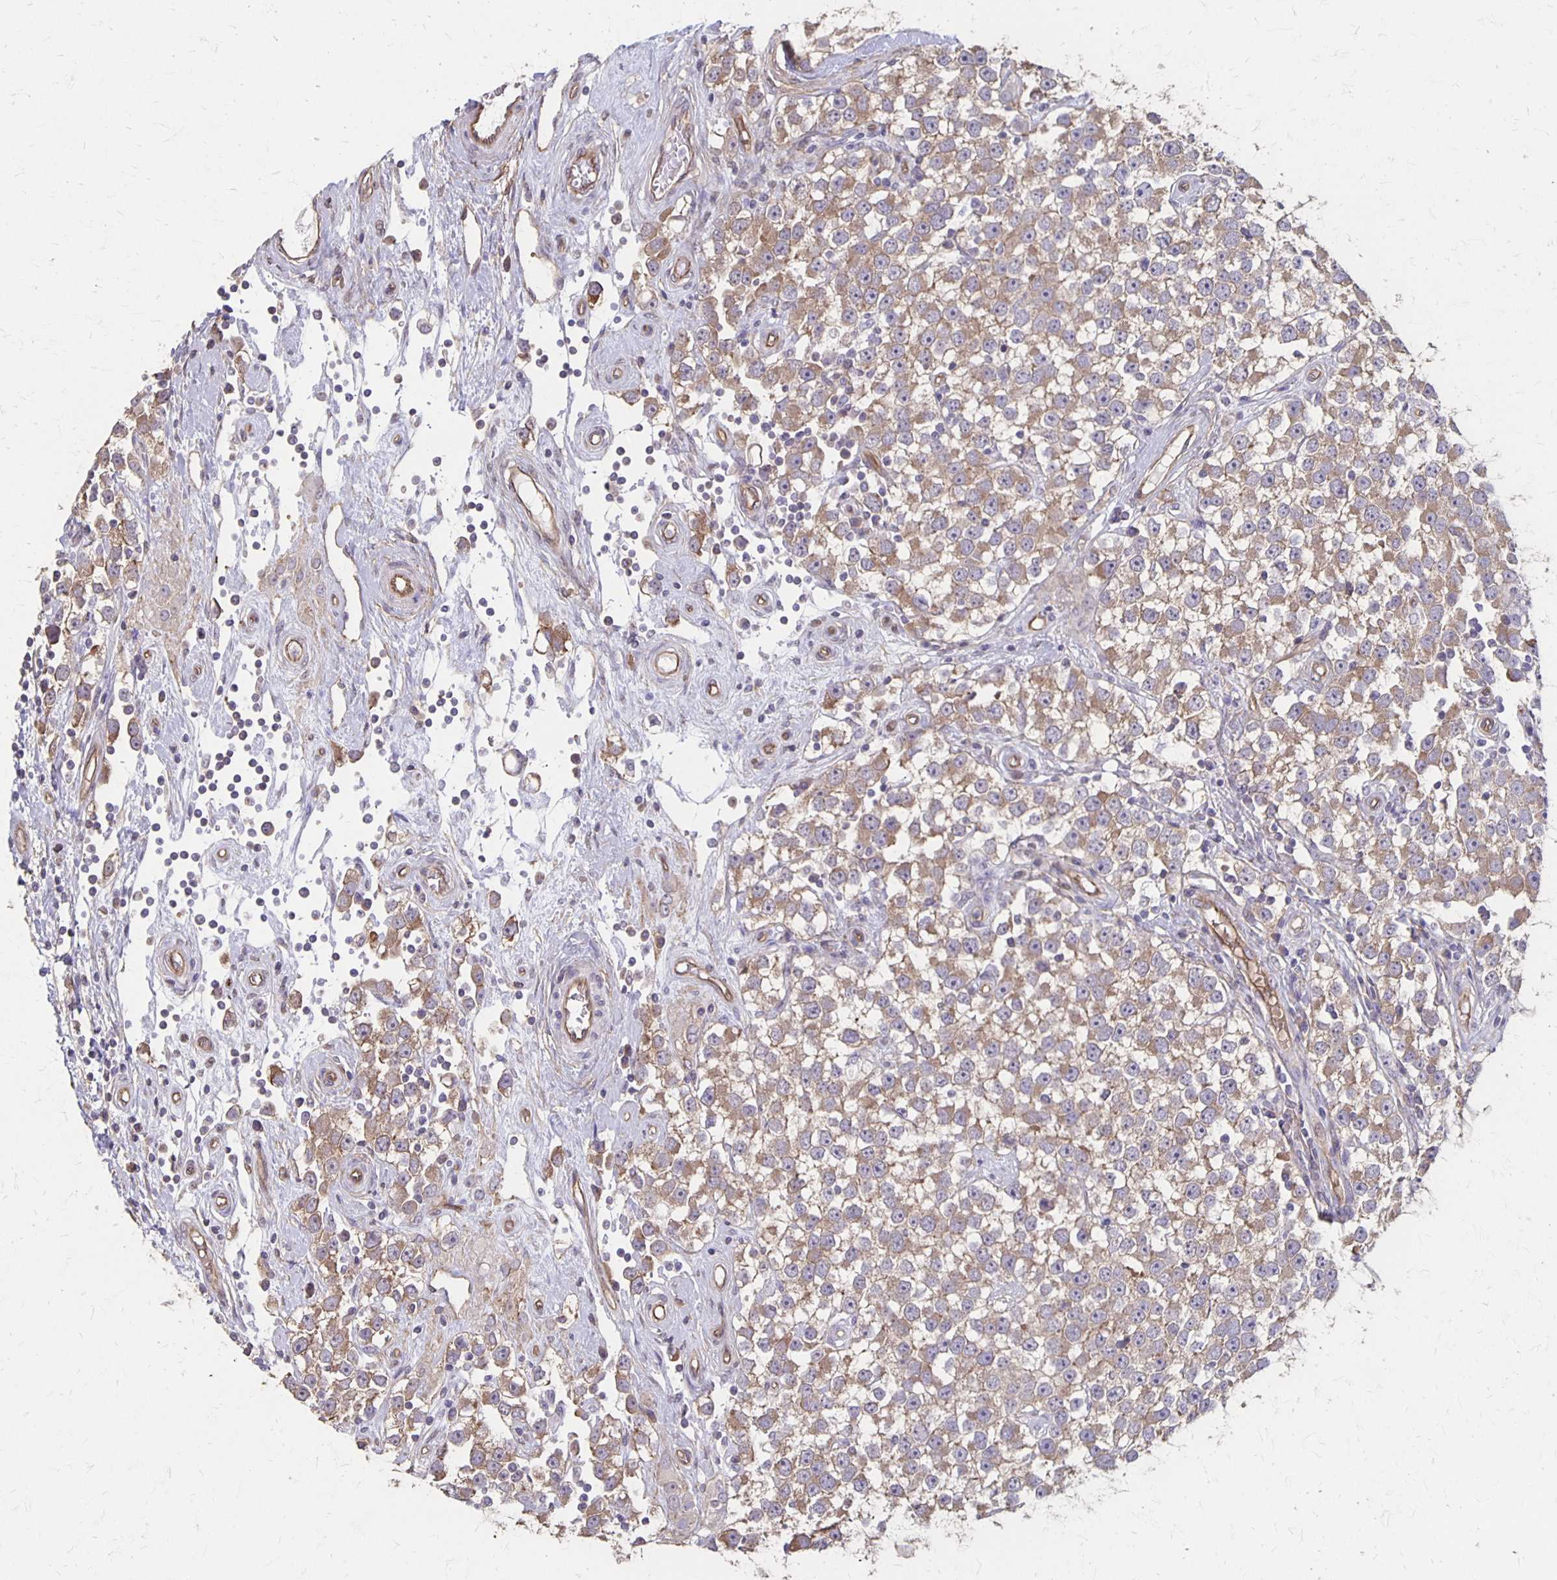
{"staining": {"intensity": "moderate", "quantity": "25%-75%", "location": "cytoplasmic/membranous"}, "tissue": "testis cancer", "cell_type": "Tumor cells", "image_type": "cancer", "snomed": [{"axis": "morphology", "description": "Seminoma, NOS"}, {"axis": "topography", "description": "Testis"}], "caption": "Human testis cancer stained for a protein (brown) displays moderate cytoplasmic/membranous positive positivity in approximately 25%-75% of tumor cells.", "gene": "PPP1R3E", "patient": {"sex": "male", "age": 34}}